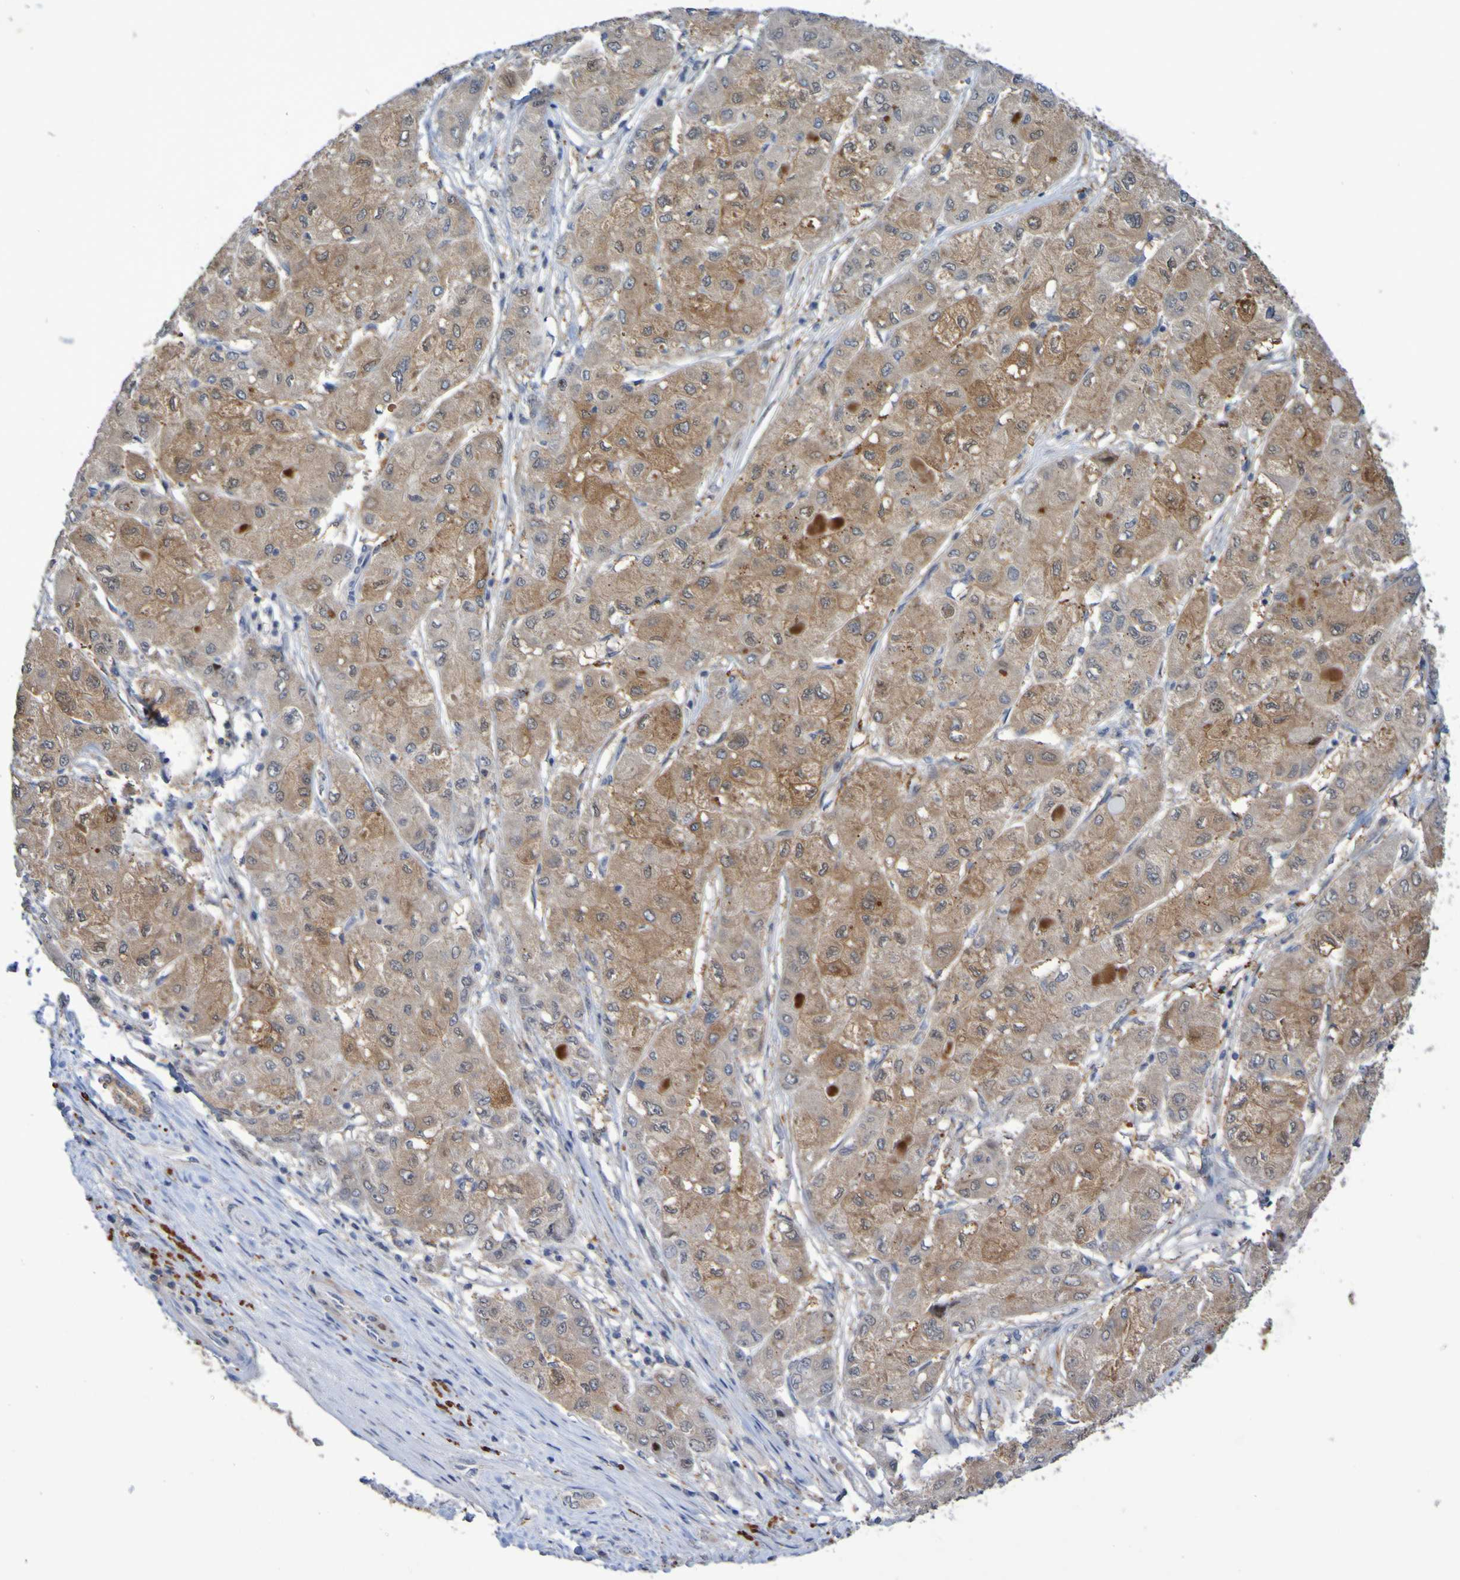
{"staining": {"intensity": "moderate", "quantity": ">75%", "location": "cytoplasmic/membranous"}, "tissue": "liver cancer", "cell_type": "Tumor cells", "image_type": "cancer", "snomed": [{"axis": "morphology", "description": "Carcinoma, Hepatocellular, NOS"}, {"axis": "topography", "description": "Liver"}], "caption": "High-magnification brightfield microscopy of liver cancer (hepatocellular carcinoma) stained with DAB (brown) and counterstained with hematoxylin (blue). tumor cells exhibit moderate cytoplasmic/membranous staining is present in approximately>75% of cells. The staining was performed using DAB to visualize the protein expression in brown, while the nuclei were stained in blue with hematoxylin (Magnification: 20x).", "gene": "FBP2", "patient": {"sex": "male", "age": 80}}